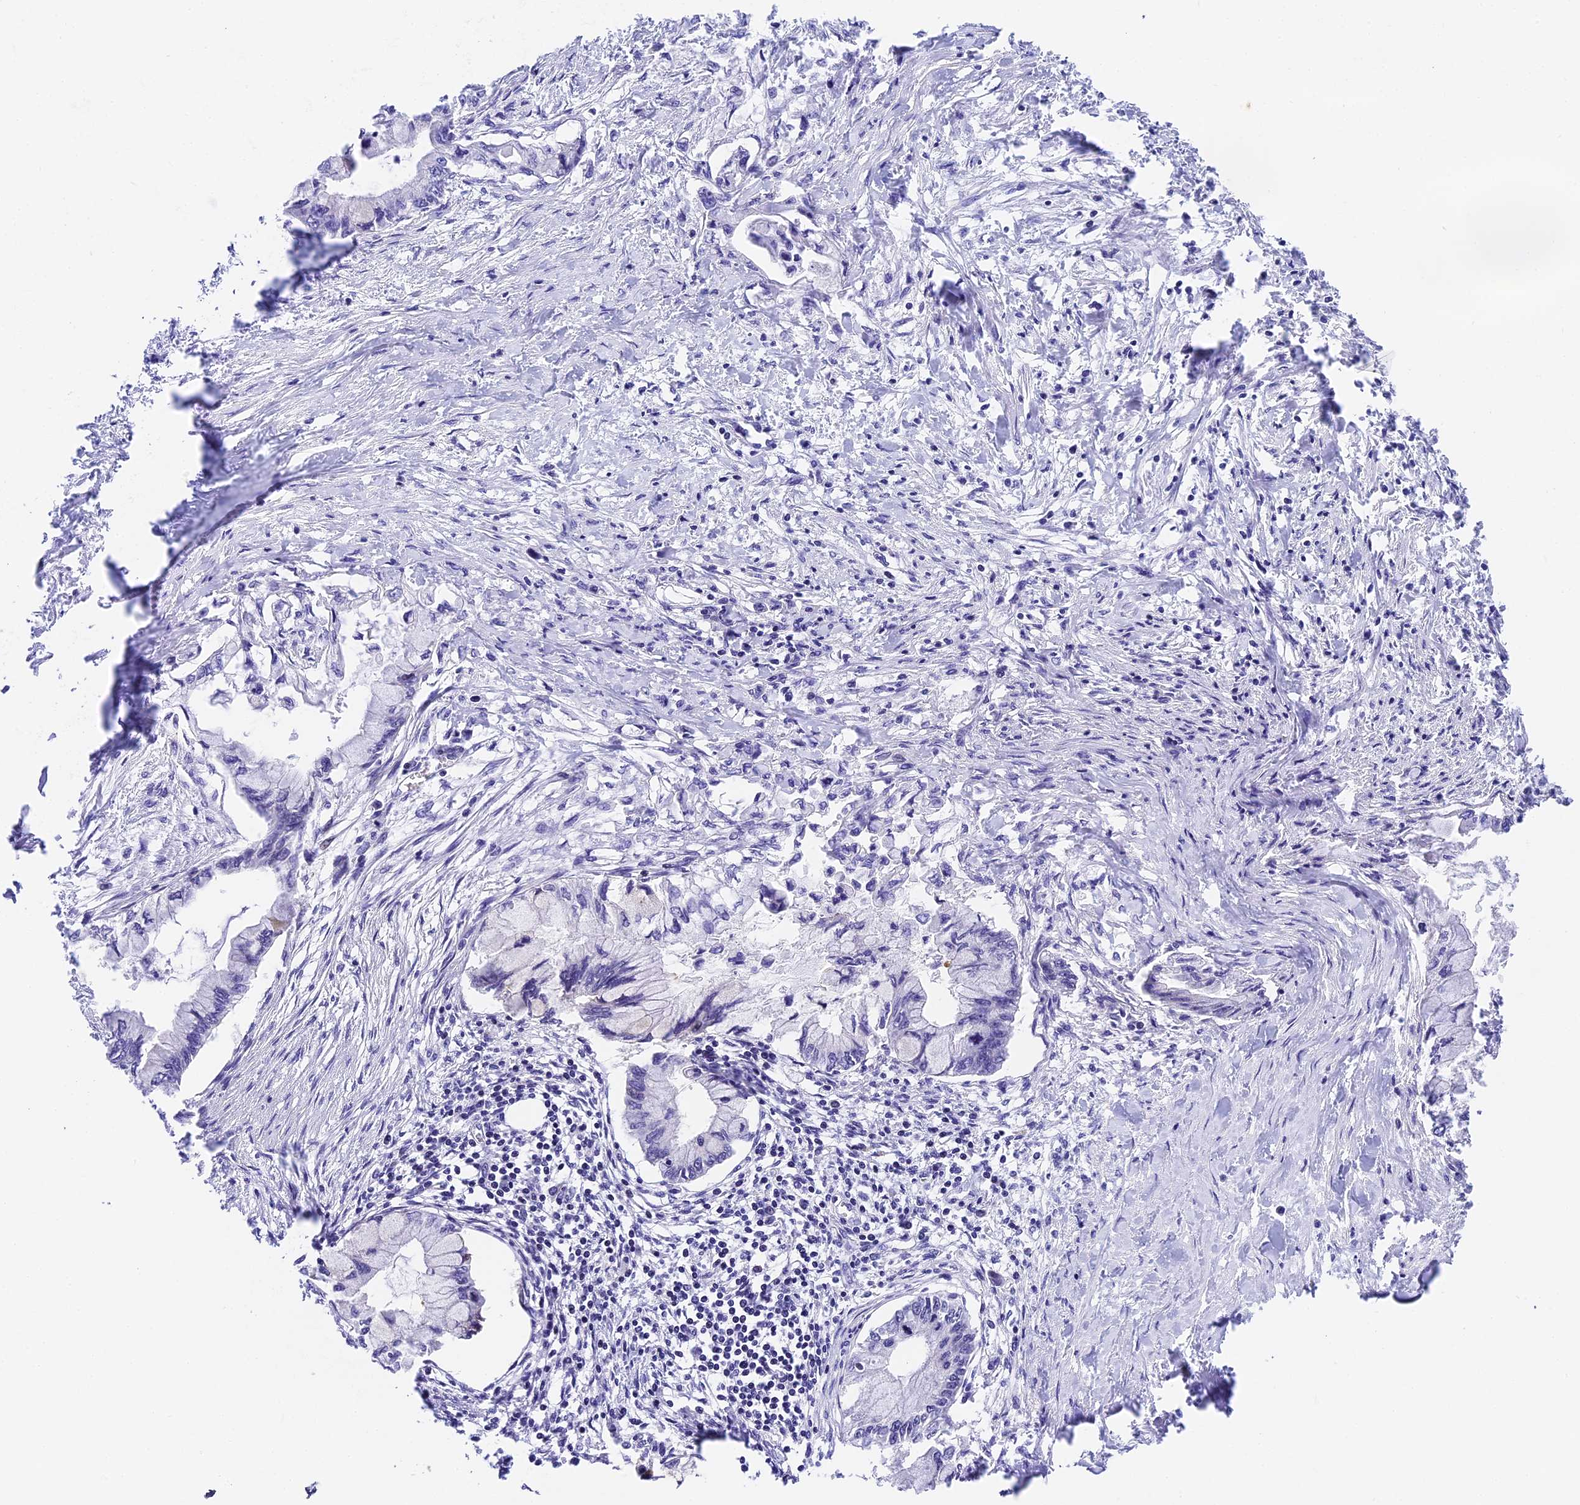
{"staining": {"intensity": "negative", "quantity": "none", "location": "none"}, "tissue": "pancreatic cancer", "cell_type": "Tumor cells", "image_type": "cancer", "snomed": [{"axis": "morphology", "description": "Adenocarcinoma, NOS"}, {"axis": "topography", "description": "Pancreas"}], "caption": "Immunohistochemical staining of pancreatic adenocarcinoma shows no significant expression in tumor cells.", "gene": "MIDN", "patient": {"sex": "male", "age": 48}}